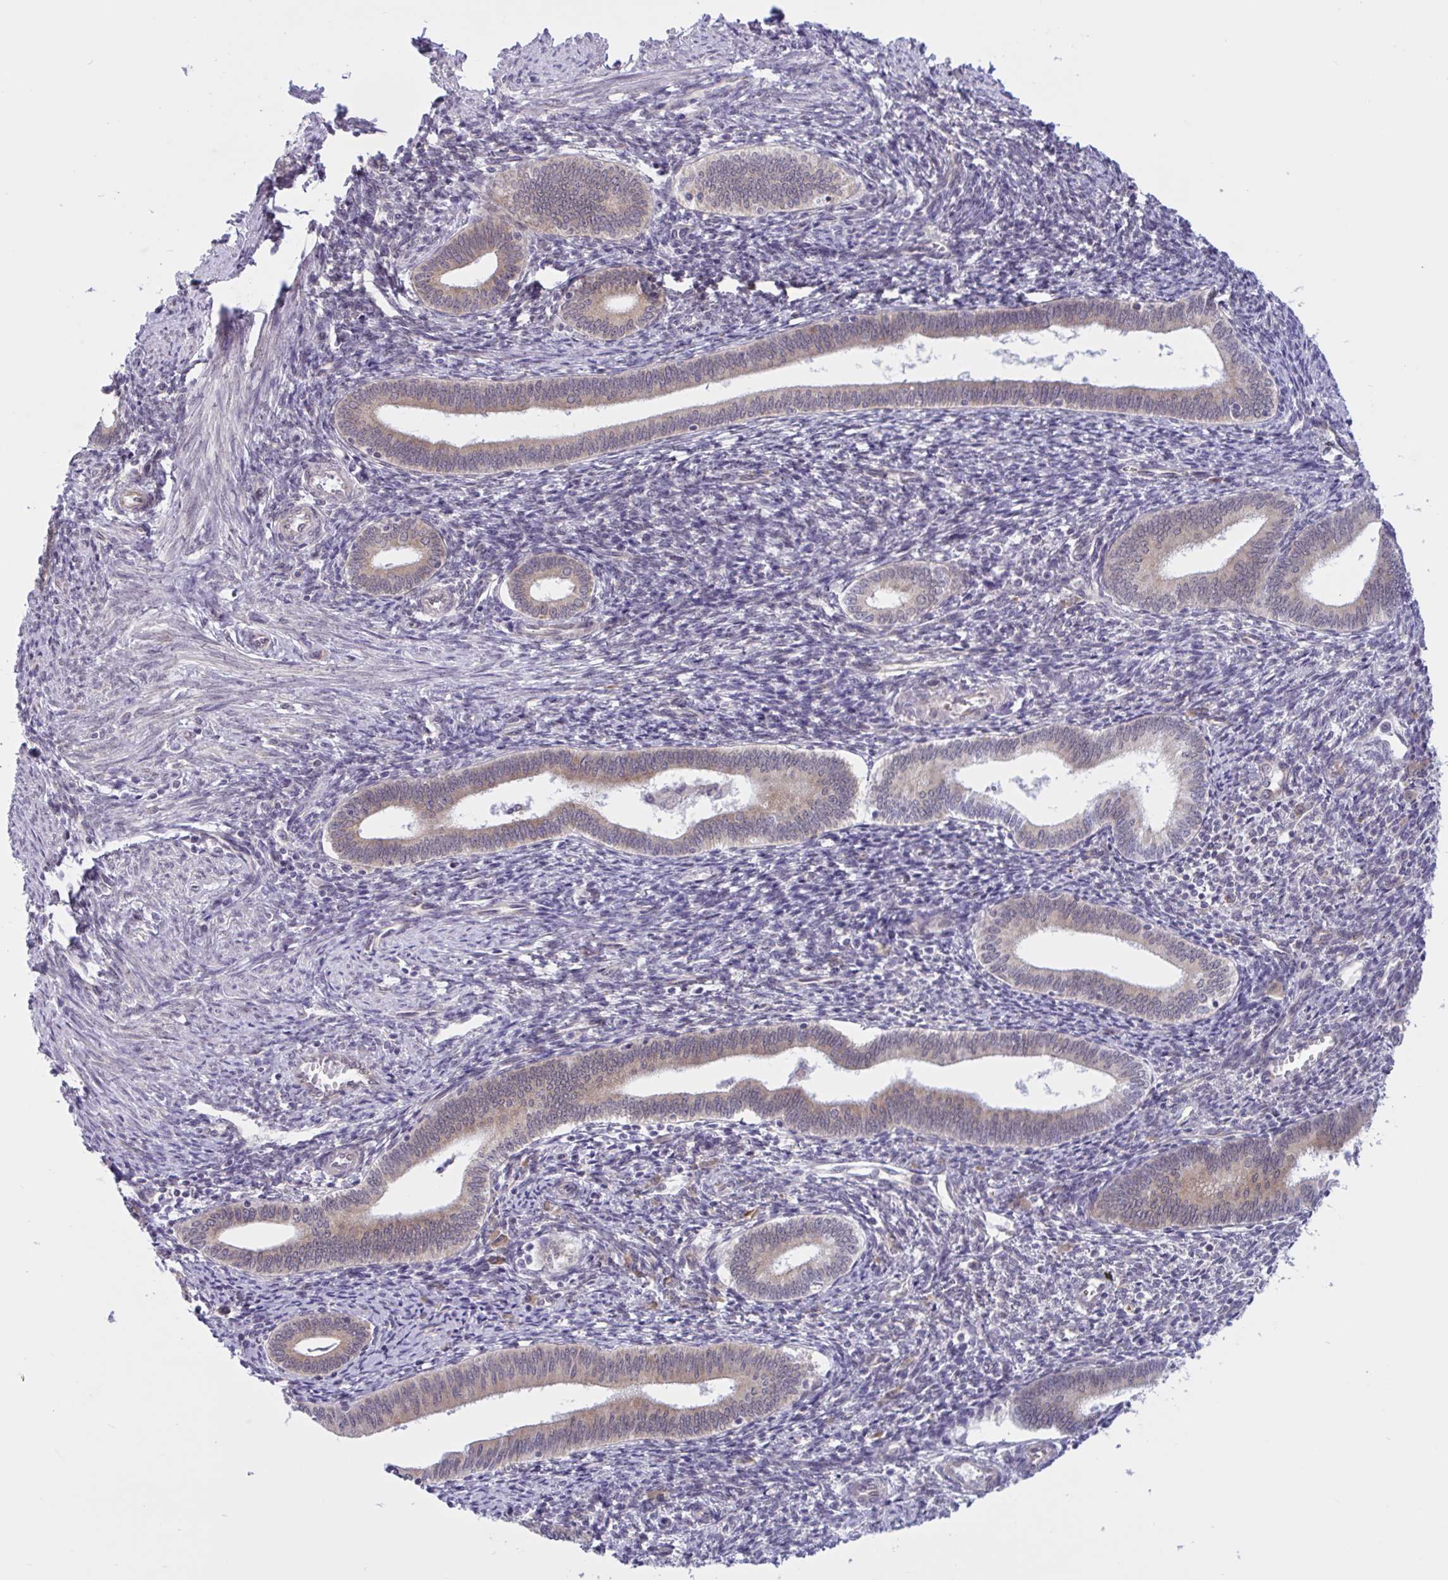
{"staining": {"intensity": "negative", "quantity": "none", "location": "none"}, "tissue": "endometrium", "cell_type": "Cells in endometrial stroma", "image_type": "normal", "snomed": [{"axis": "morphology", "description": "Normal tissue, NOS"}, {"axis": "topography", "description": "Endometrium"}], "caption": "IHC histopathology image of benign endometrium: endometrium stained with DAB shows no significant protein staining in cells in endometrial stroma. The staining is performed using DAB (3,3'-diaminobenzidine) brown chromogen with nuclei counter-stained in using hematoxylin.", "gene": "CAMLG", "patient": {"sex": "female", "age": 41}}